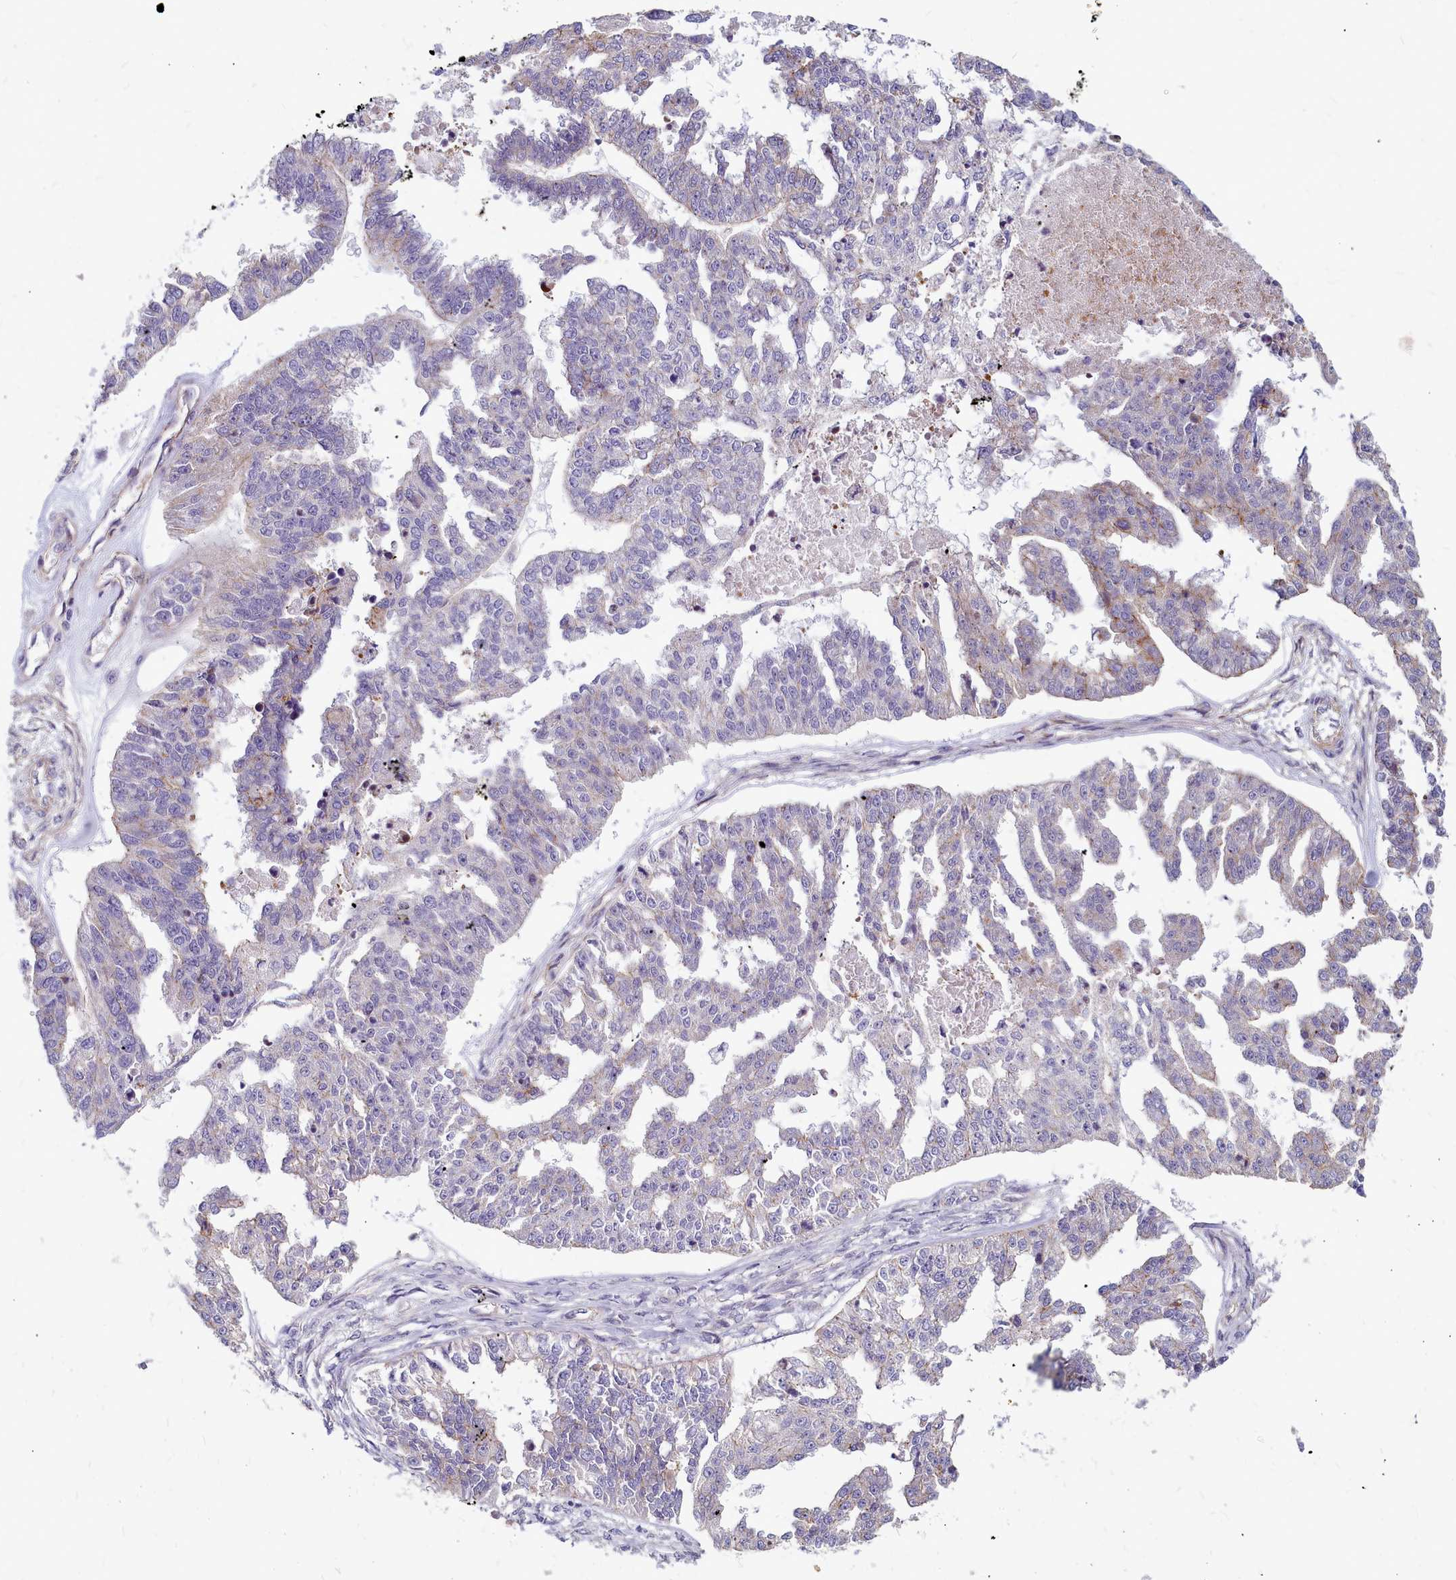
{"staining": {"intensity": "negative", "quantity": "none", "location": "none"}, "tissue": "ovarian cancer", "cell_type": "Tumor cells", "image_type": "cancer", "snomed": [{"axis": "morphology", "description": "Cystadenocarcinoma, serous, NOS"}, {"axis": "topography", "description": "Ovary"}], "caption": "Immunohistochemistry (IHC) of human ovarian cancer (serous cystadenocarcinoma) demonstrates no staining in tumor cells. Nuclei are stained in blue.", "gene": "TTC5", "patient": {"sex": "female", "age": 58}}